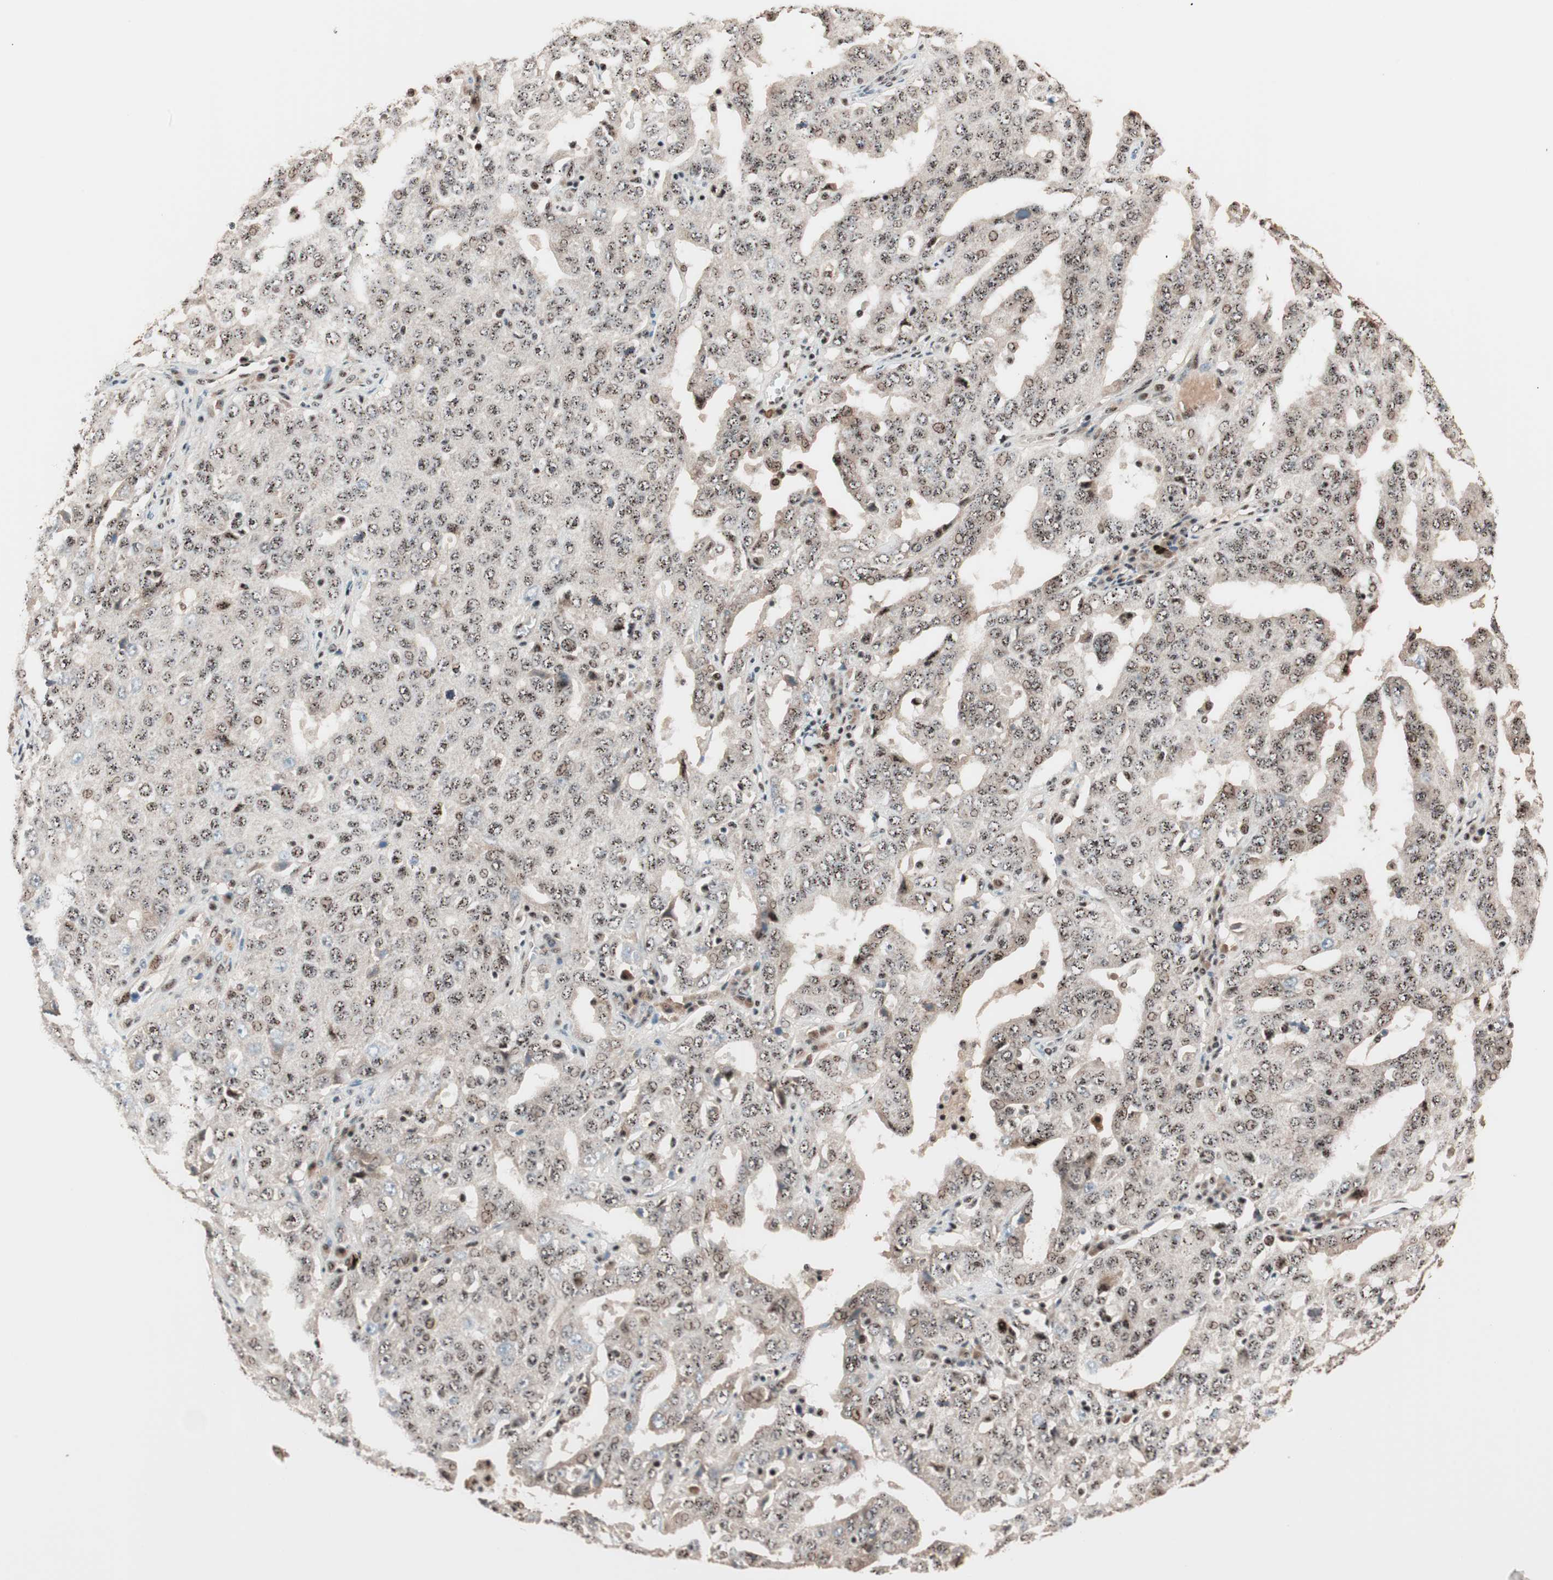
{"staining": {"intensity": "moderate", "quantity": ">75%", "location": "nuclear"}, "tissue": "ovarian cancer", "cell_type": "Tumor cells", "image_type": "cancer", "snomed": [{"axis": "morphology", "description": "Carcinoma, endometroid"}, {"axis": "topography", "description": "Ovary"}], "caption": "High-magnification brightfield microscopy of ovarian endometroid carcinoma stained with DAB (3,3'-diaminobenzidine) (brown) and counterstained with hematoxylin (blue). tumor cells exhibit moderate nuclear expression is present in about>75% of cells.", "gene": "NR5A2", "patient": {"sex": "female", "age": 62}}